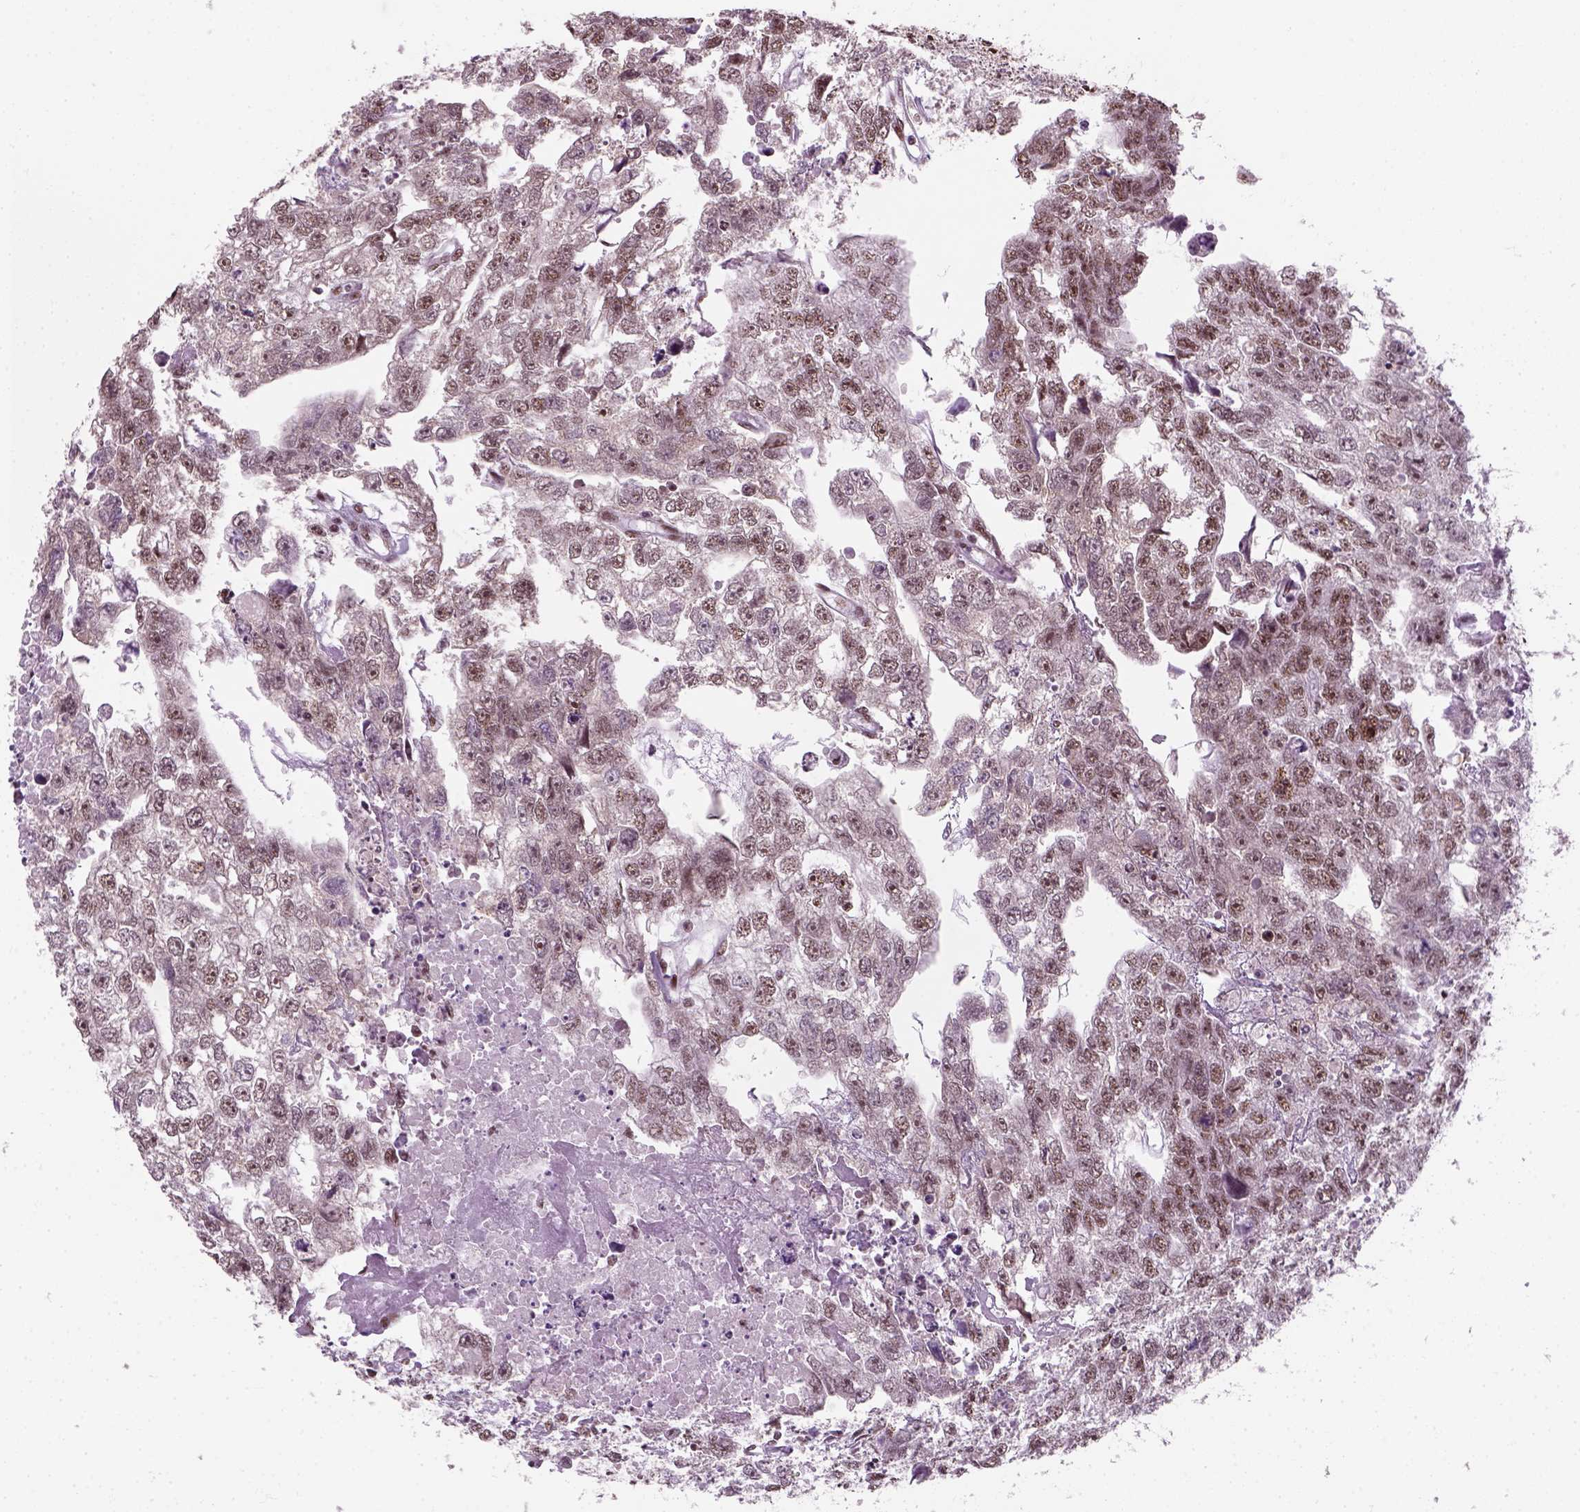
{"staining": {"intensity": "weak", "quantity": ">75%", "location": "nuclear"}, "tissue": "testis cancer", "cell_type": "Tumor cells", "image_type": "cancer", "snomed": [{"axis": "morphology", "description": "Carcinoma, Embryonal, NOS"}, {"axis": "morphology", "description": "Teratoma, malignant, NOS"}, {"axis": "topography", "description": "Testis"}], "caption": "Protein analysis of testis malignant teratoma tissue reveals weak nuclear staining in about >75% of tumor cells.", "gene": "GTF2F1", "patient": {"sex": "male", "age": 44}}